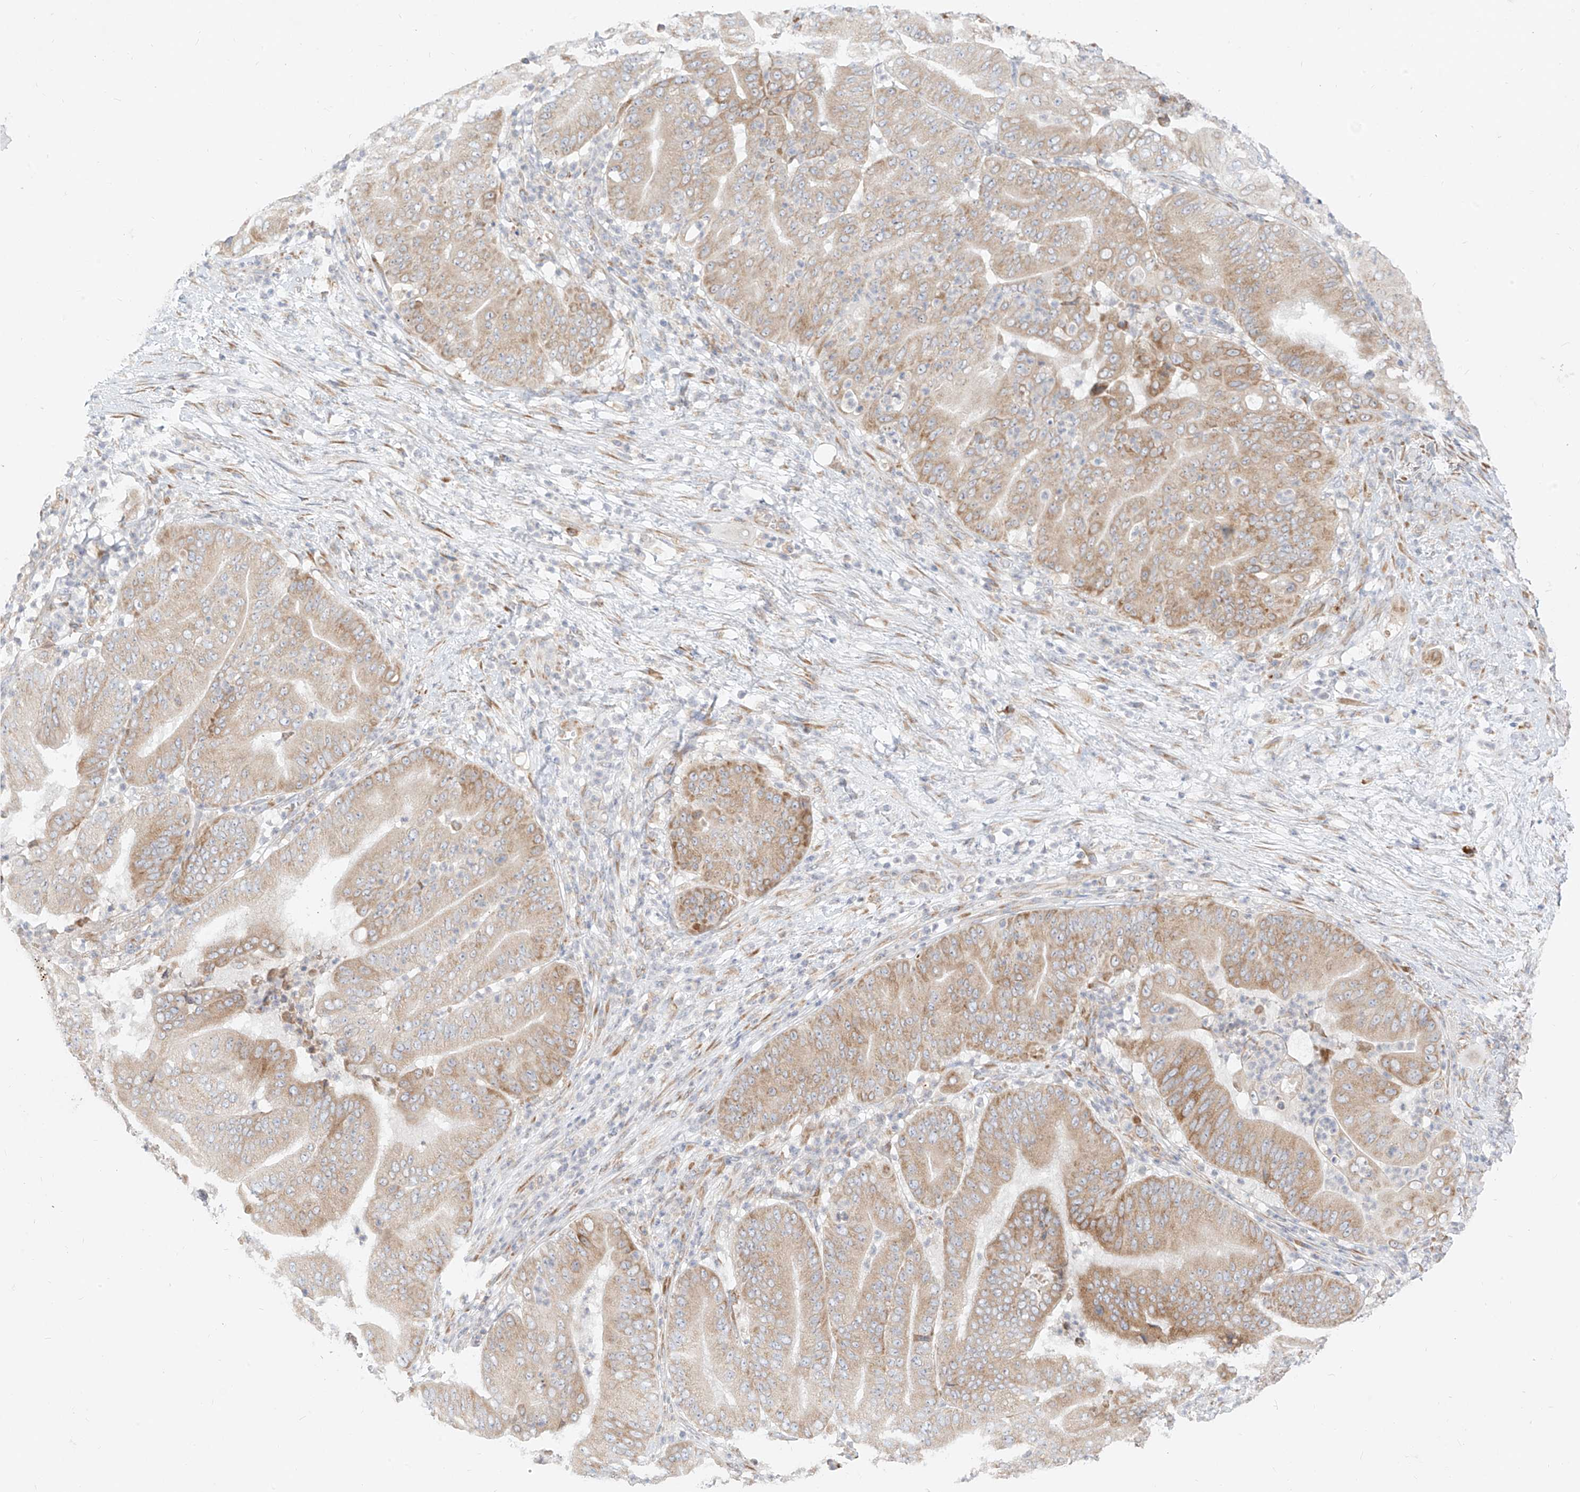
{"staining": {"intensity": "weak", "quantity": ">75%", "location": "cytoplasmic/membranous"}, "tissue": "pancreatic cancer", "cell_type": "Tumor cells", "image_type": "cancer", "snomed": [{"axis": "morphology", "description": "Adenocarcinoma, NOS"}, {"axis": "topography", "description": "Pancreas"}], "caption": "There is low levels of weak cytoplasmic/membranous expression in tumor cells of pancreatic cancer (adenocarcinoma), as demonstrated by immunohistochemical staining (brown color).", "gene": "STT3A", "patient": {"sex": "female", "age": 77}}